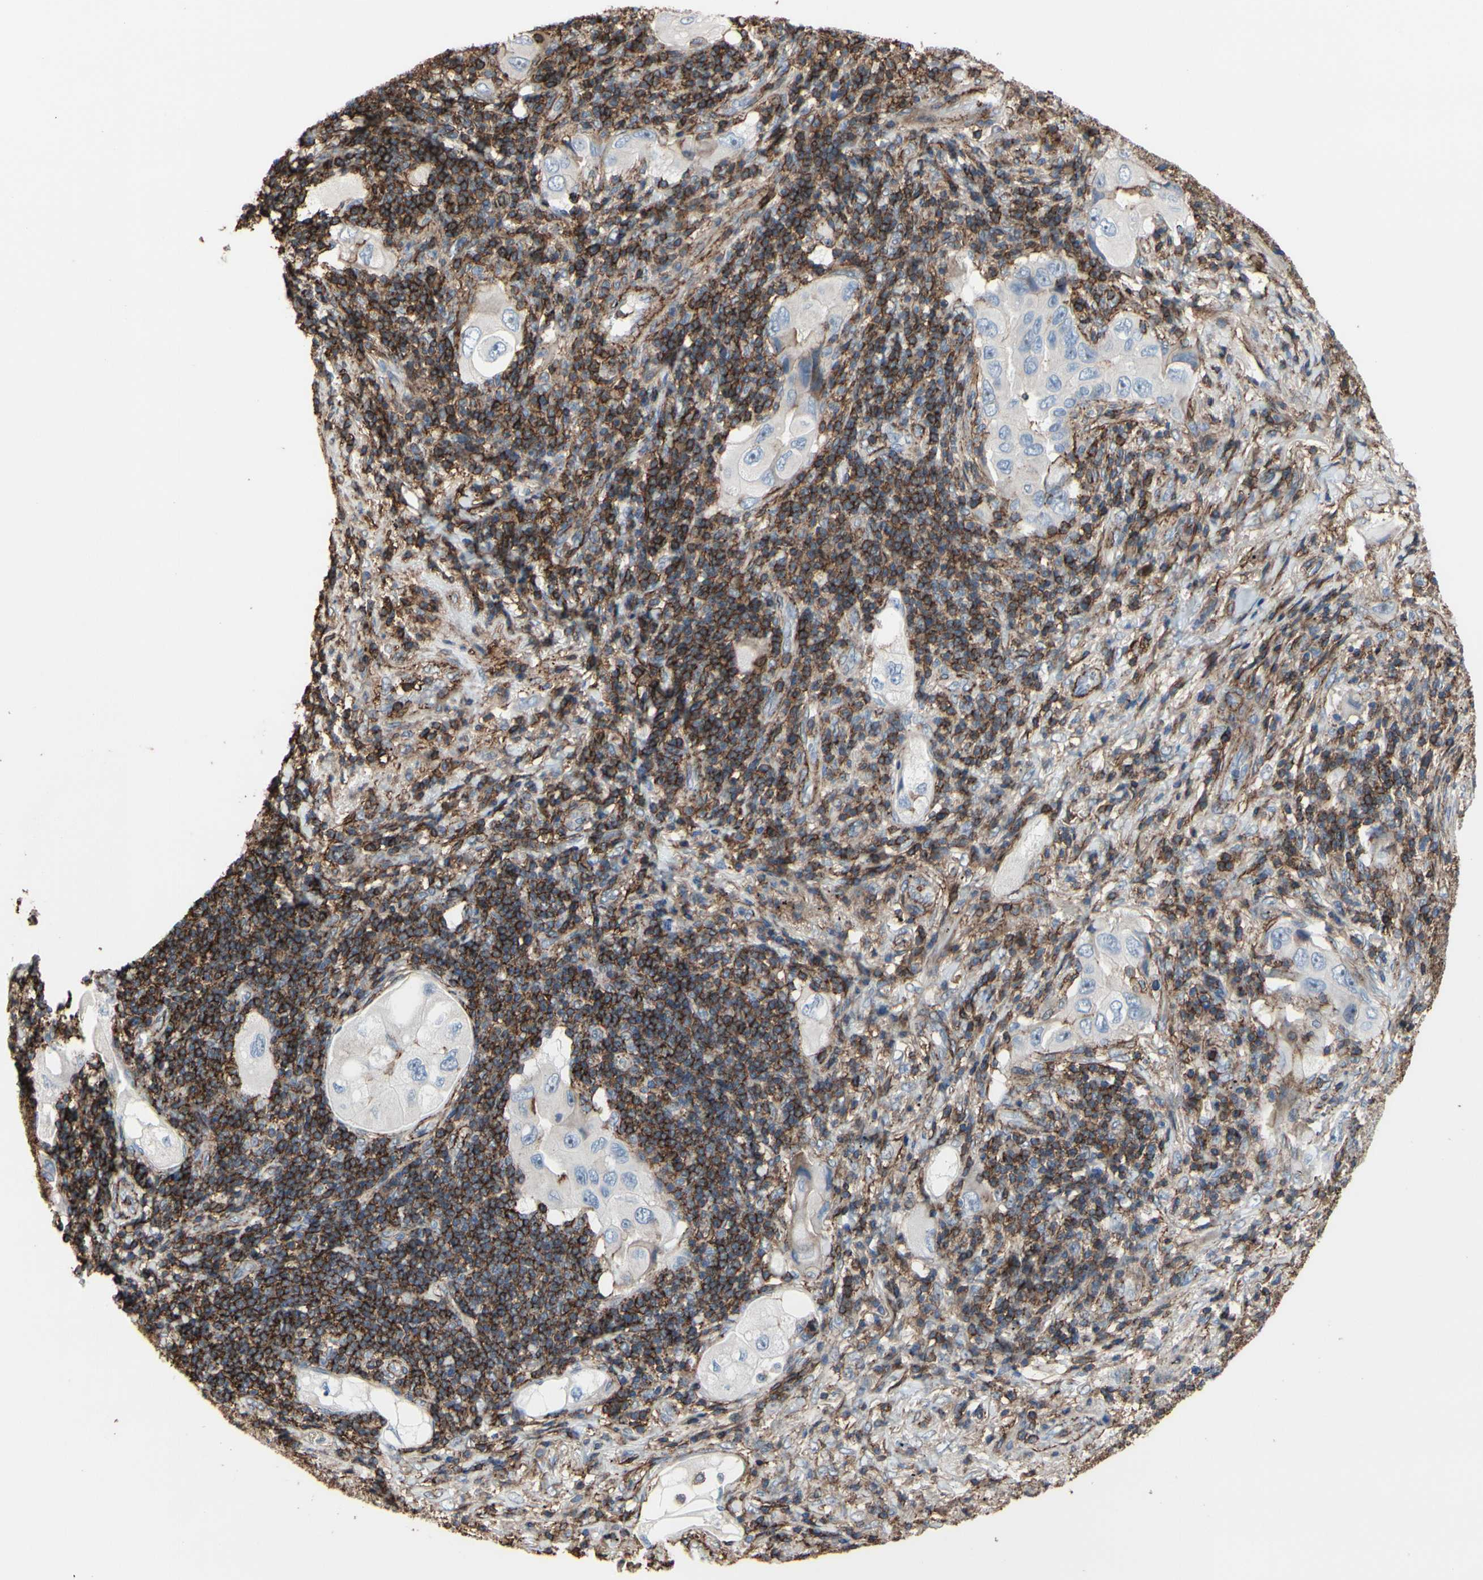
{"staining": {"intensity": "negative", "quantity": "none", "location": "none"}, "tissue": "lung cancer", "cell_type": "Tumor cells", "image_type": "cancer", "snomed": [{"axis": "morphology", "description": "Adenocarcinoma, NOS"}, {"axis": "topography", "description": "Lung"}], "caption": "DAB (3,3'-diaminobenzidine) immunohistochemical staining of lung cancer (adenocarcinoma) demonstrates no significant expression in tumor cells.", "gene": "ANXA6", "patient": {"sex": "female", "age": 65}}